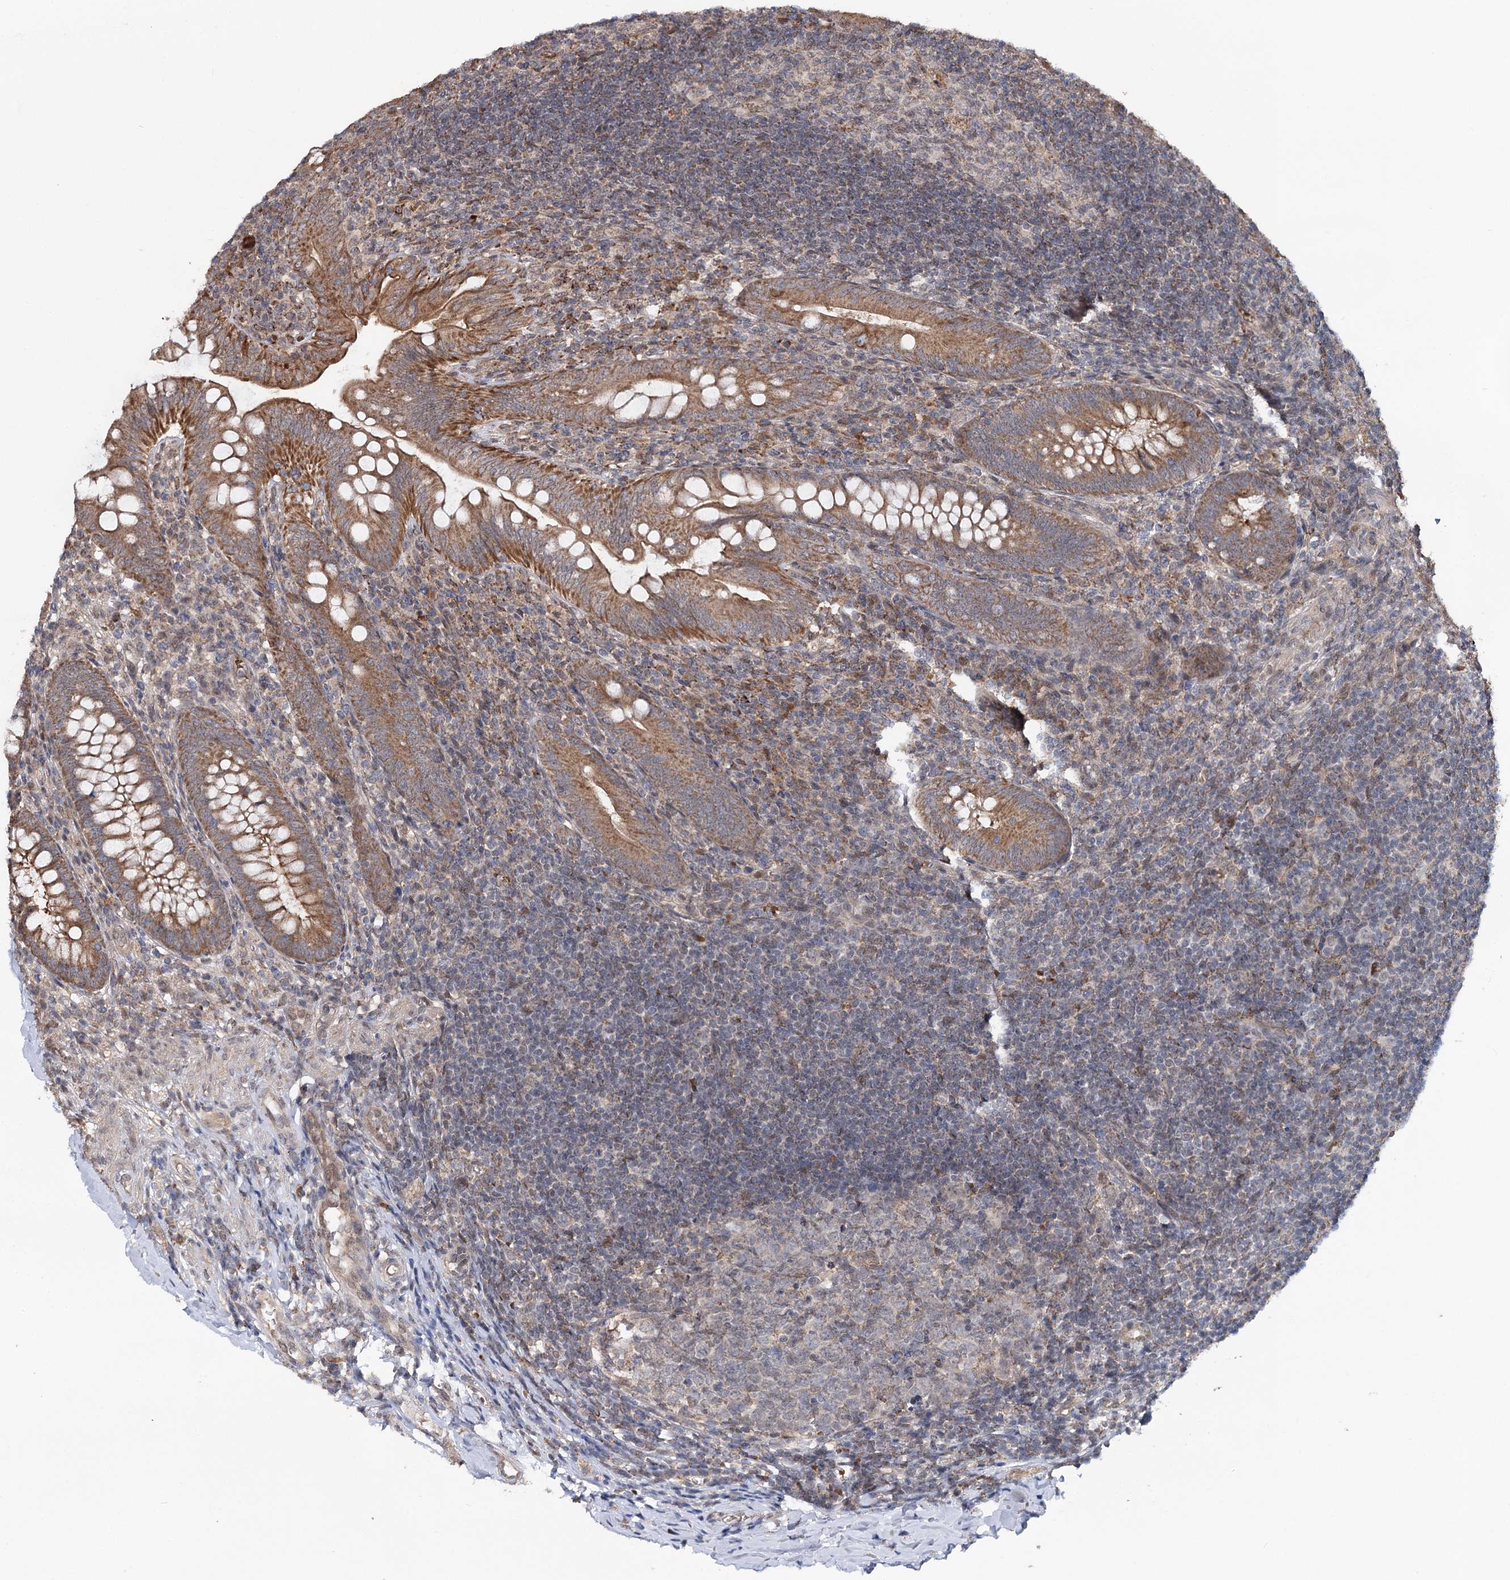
{"staining": {"intensity": "strong", "quantity": ">75%", "location": "cytoplasmic/membranous"}, "tissue": "appendix", "cell_type": "Glandular cells", "image_type": "normal", "snomed": [{"axis": "morphology", "description": "Normal tissue, NOS"}, {"axis": "topography", "description": "Appendix"}], "caption": "Glandular cells demonstrate high levels of strong cytoplasmic/membranous staining in approximately >75% of cells in unremarkable human appendix. Using DAB (3,3'-diaminobenzidine) (brown) and hematoxylin (blue) stains, captured at high magnification using brightfield microscopy.", "gene": "MSANTD2", "patient": {"sex": "male", "age": 14}}